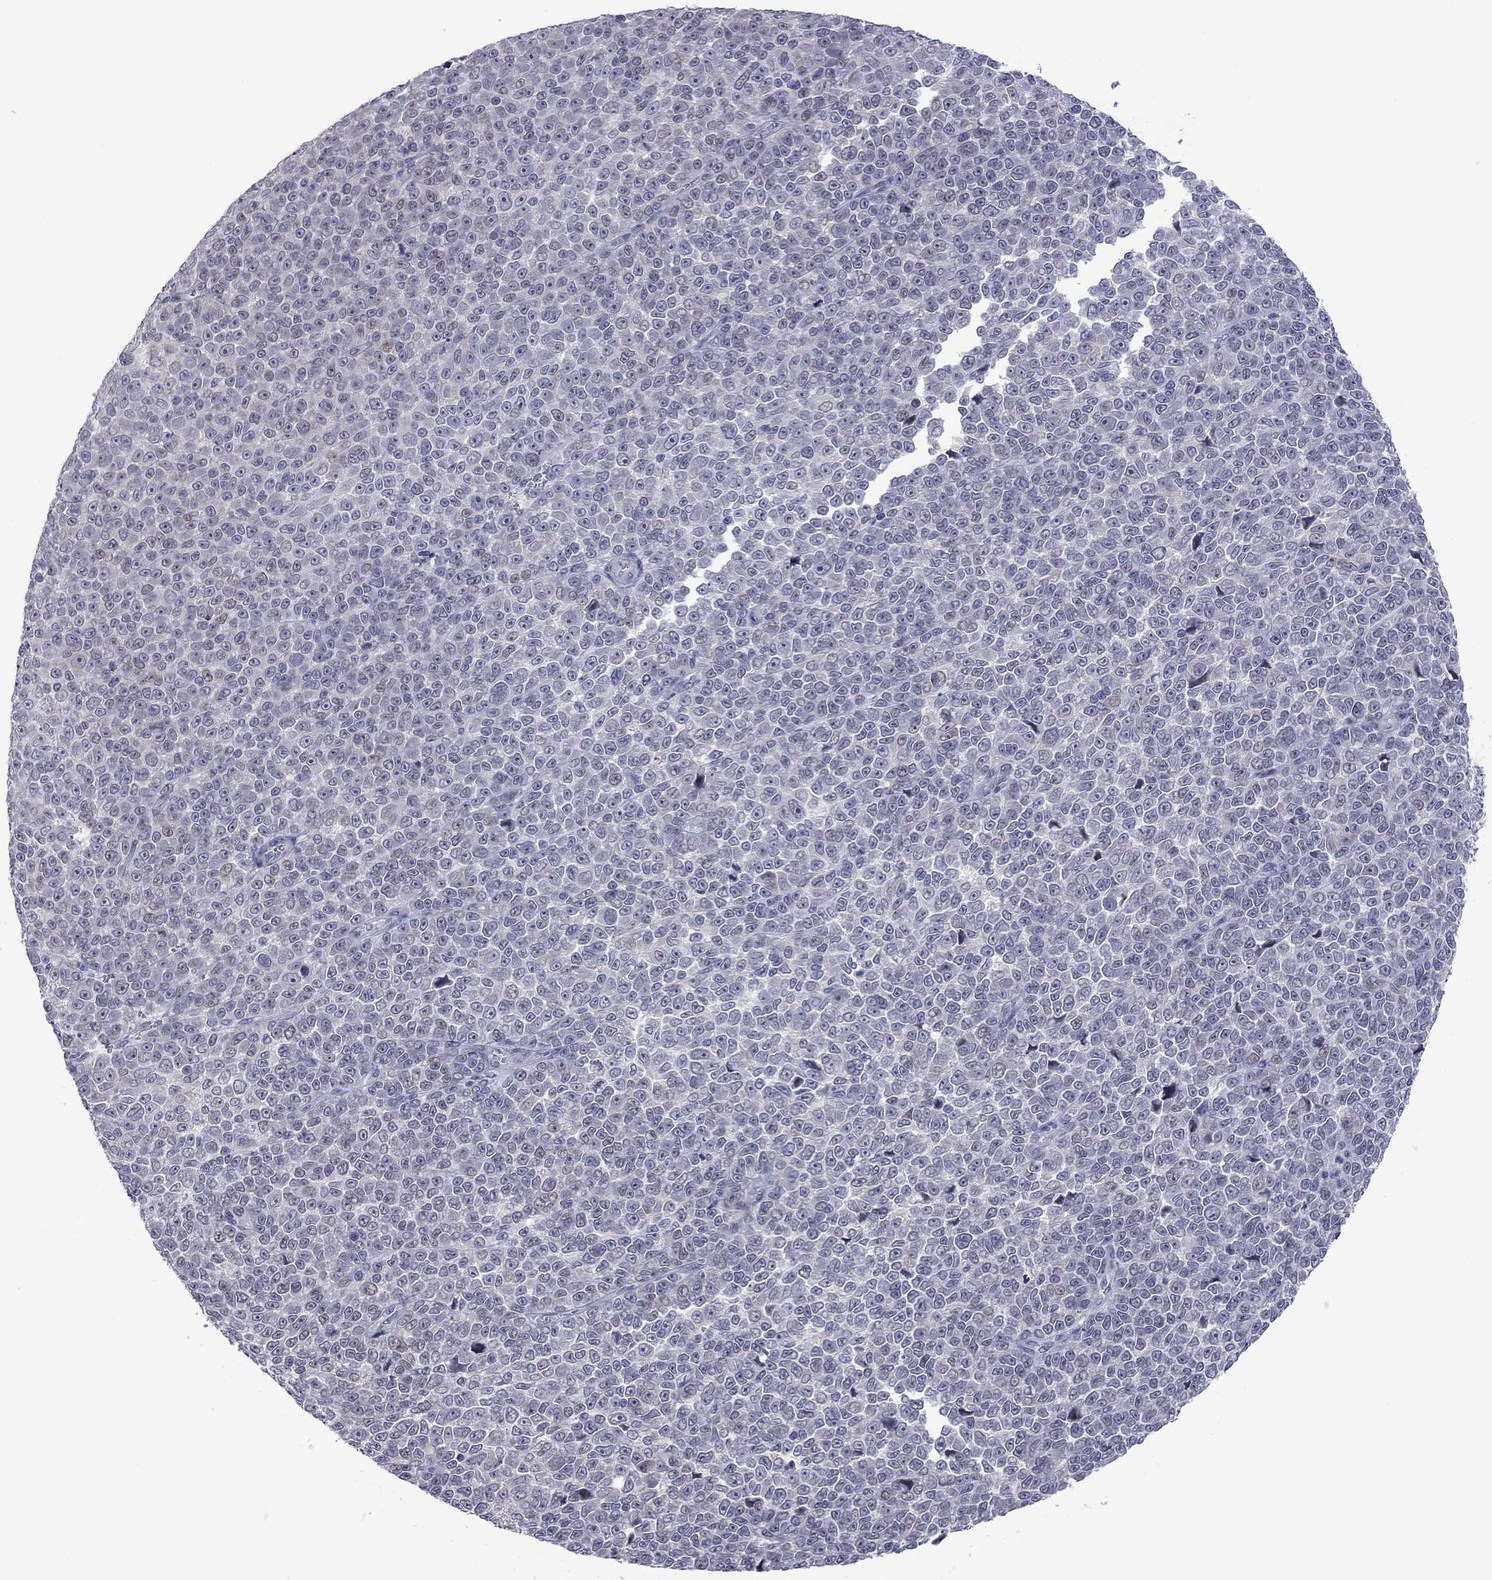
{"staining": {"intensity": "negative", "quantity": "none", "location": "none"}, "tissue": "melanoma", "cell_type": "Tumor cells", "image_type": "cancer", "snomed": [{"axis": "morphology", "description": "Malignant melanoma, NOS"}, {"axis": "topography", "description": "Skin"}], "caption": "High magnification brightfield microscopy of malignant melanoma stained with DAB (3,3'-diaminobenzidine) (brown) and counterstained with hematoxylin (blue): tumor cells show no significant expression.", "gene": "POU5F2", "patient": {"sex": "female", "age": 95}}